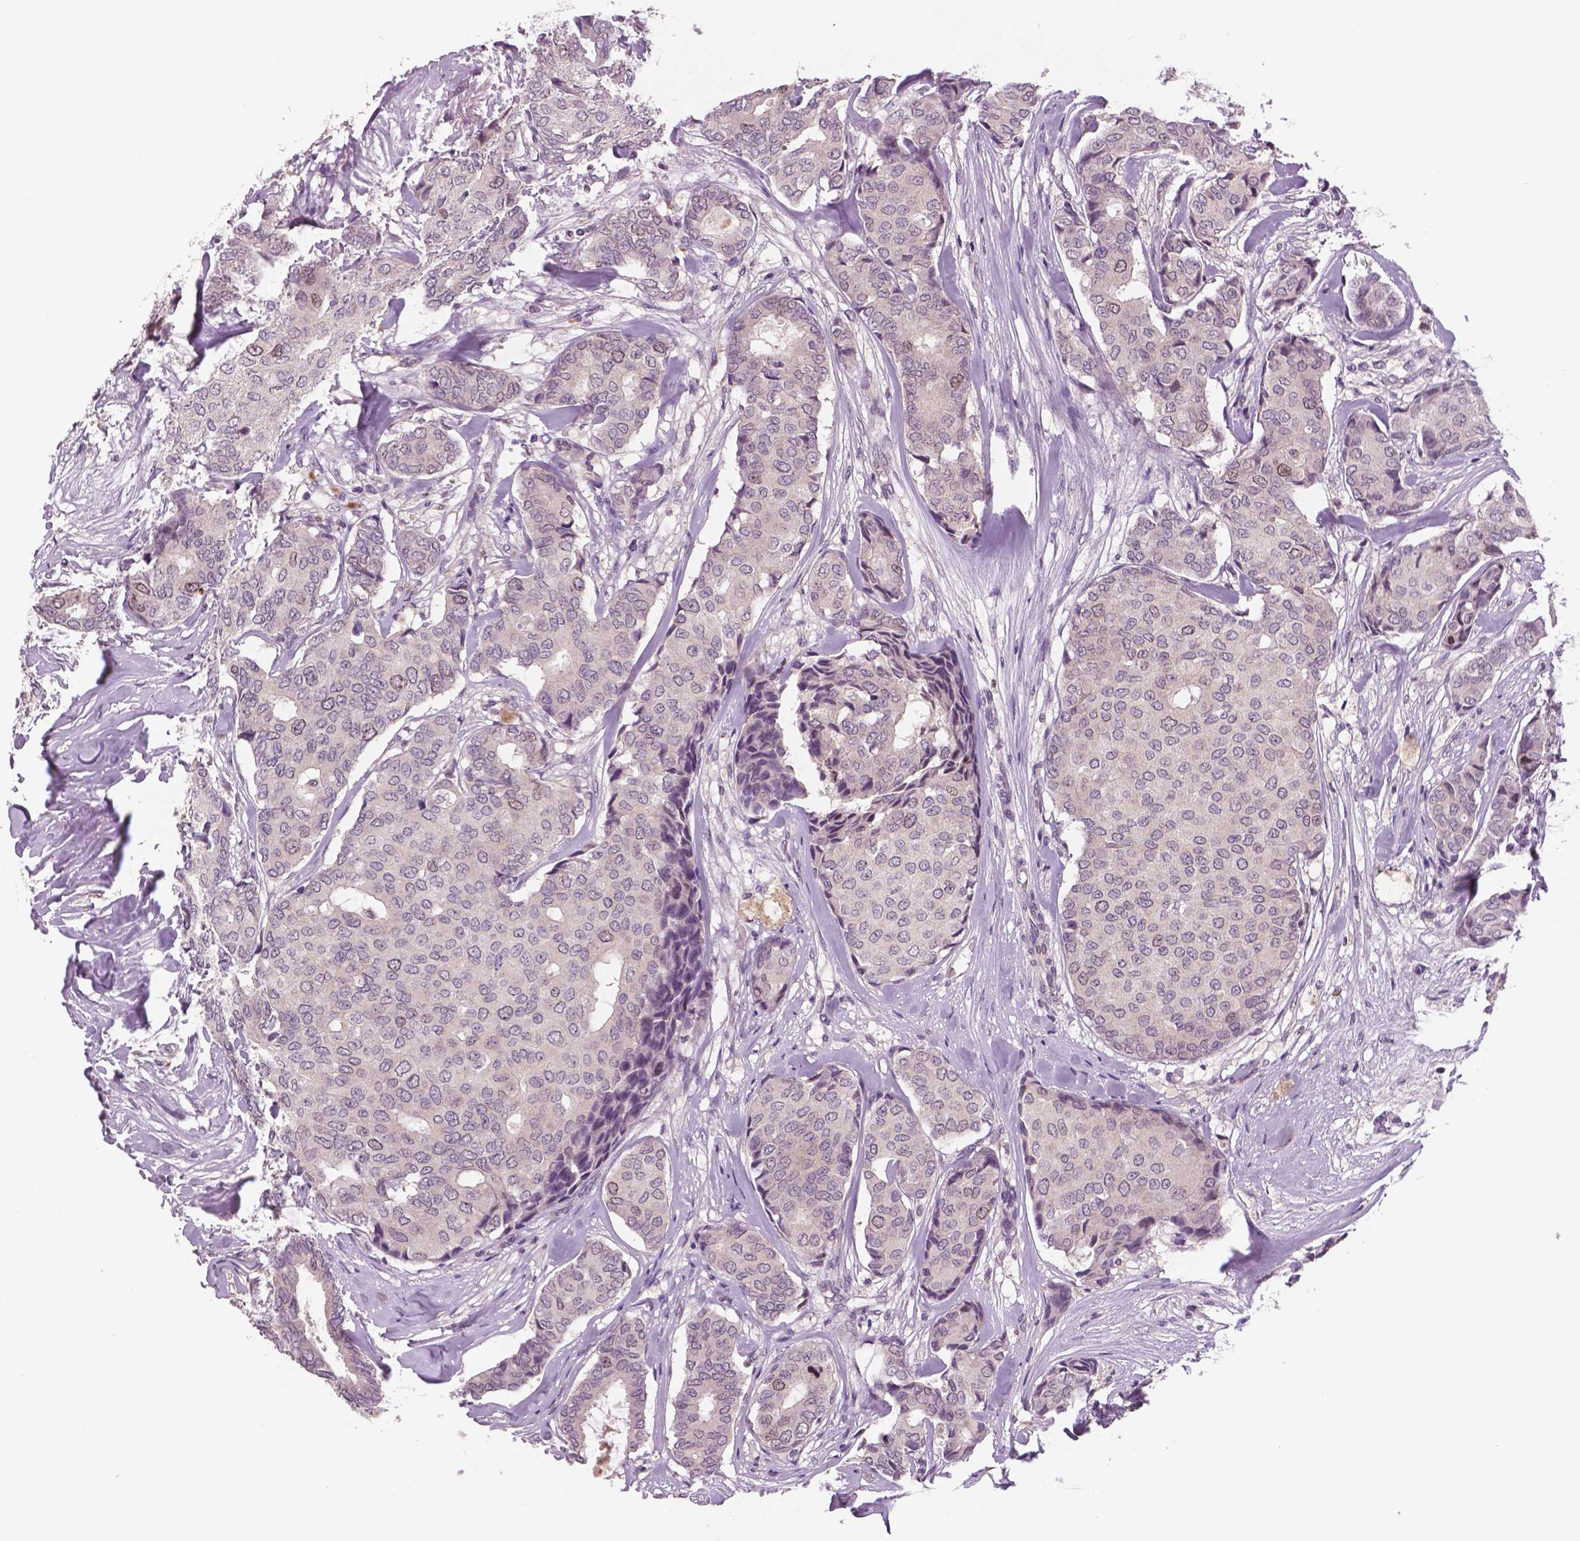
{"staining": {"intensity": "weak", "quantity": "<25%", "location": "nuclear"}, "tissue": "breast cancer", "cell_type": "Tumor cells", "image_type": "cancer", "snomed": [{"axis": "morphology", "description": "Duct carcinoma"}, {"axis": "topography", "description": "Breast"}], "caption": "The micrograph exhibits no significant positivity in tumor cells of breast cancer.", "gene": "MKI67", "patient": {"sex": "female", "age": 75}}